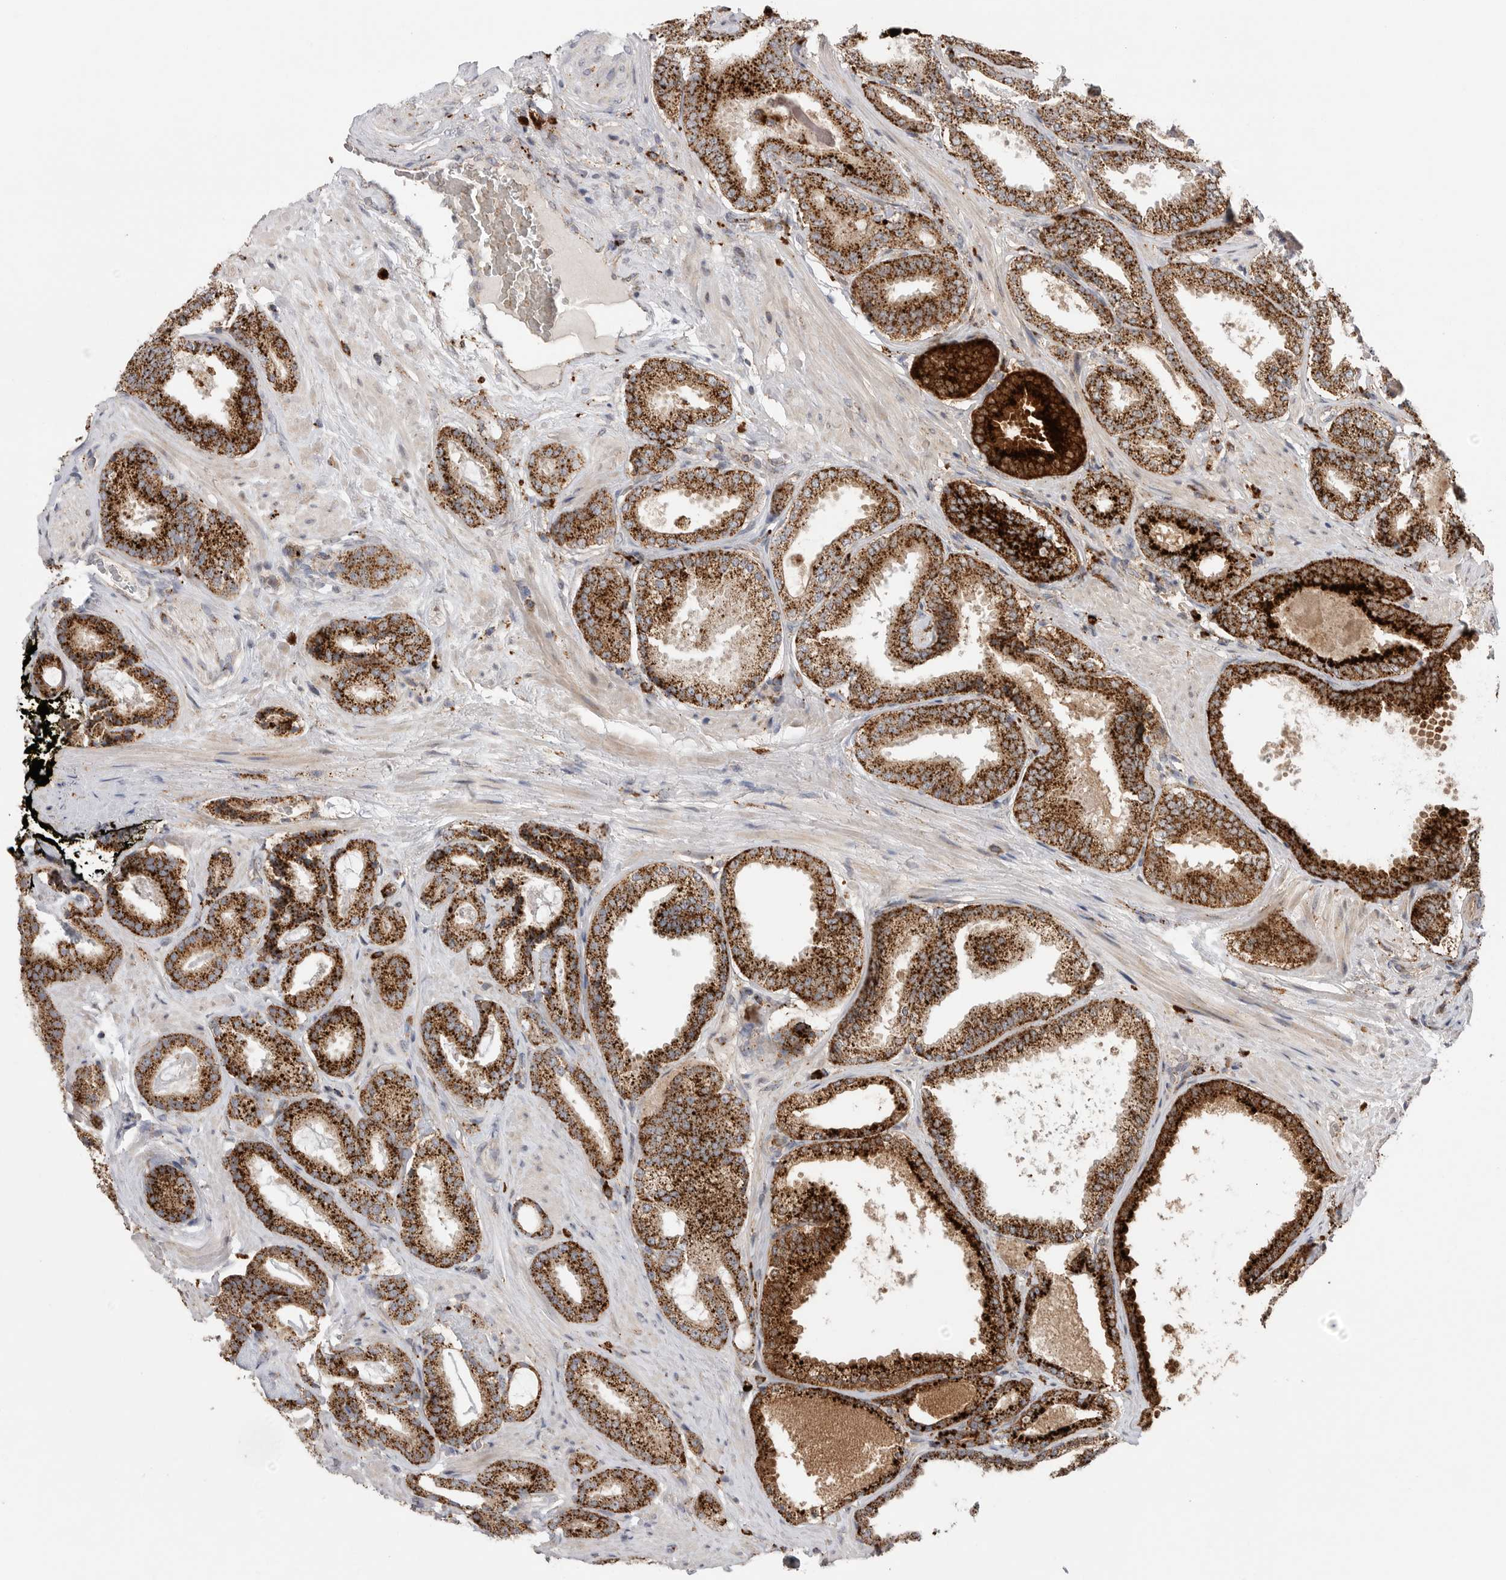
{"staining": {"intensity": "strong", "quantity": ">75%", "location": "cytoplasmic/membranous"}, "tissue": "prostate cancer", "cell_type": "Tumor cells", "image_type": "cancer", "snomed": [{"axis": "morphology", "description": "Adenocarcinoma, Low grade"}, {"axis": "topography", "description": "Prostate"}], "caption": "Strong cytoplasmic/membranous positivity for a protein is present in approximately >75% of tumor cells of prostate cancer using immunohistochemistry.", "gene": "GALNS", "patient": {"sex": "male", "age": 71}}